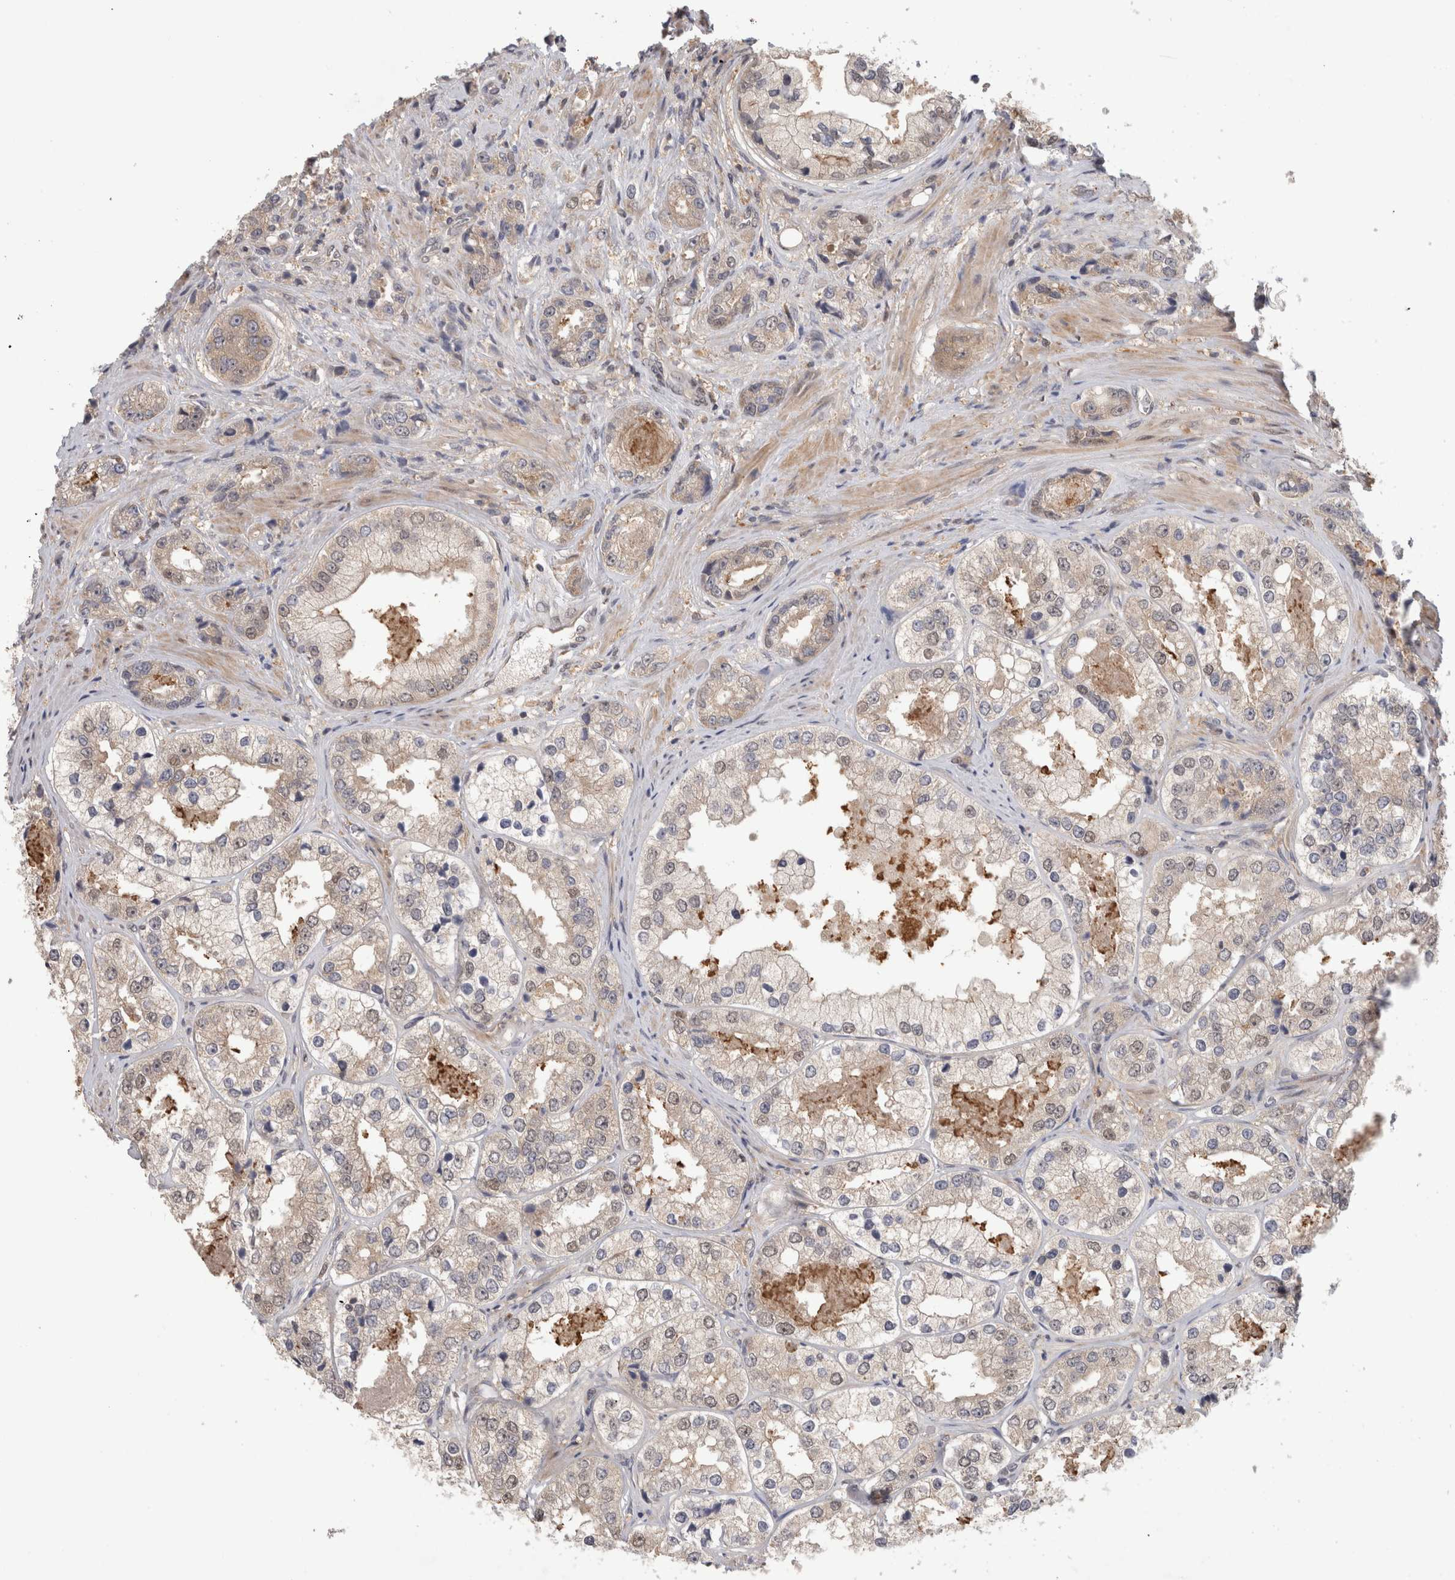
{"staining": {"intensity": "negative", "quantity": "none", "location": "none"}, "tissue": "prostate cancer", "cell_type": "Tumor cells", "image_type": "cancer", "snomed": [{"axis": "morphology", "description": "Adenocarcinoma, High grade"}, {"axis": "topography", "description": "Prostate"}], "caption": "Tumor cells show no significant staining in prostate cancer (high-grade adenocarcinoma).", "gene": "PIGP", "patient": {"sex": "male", "age": 61}}